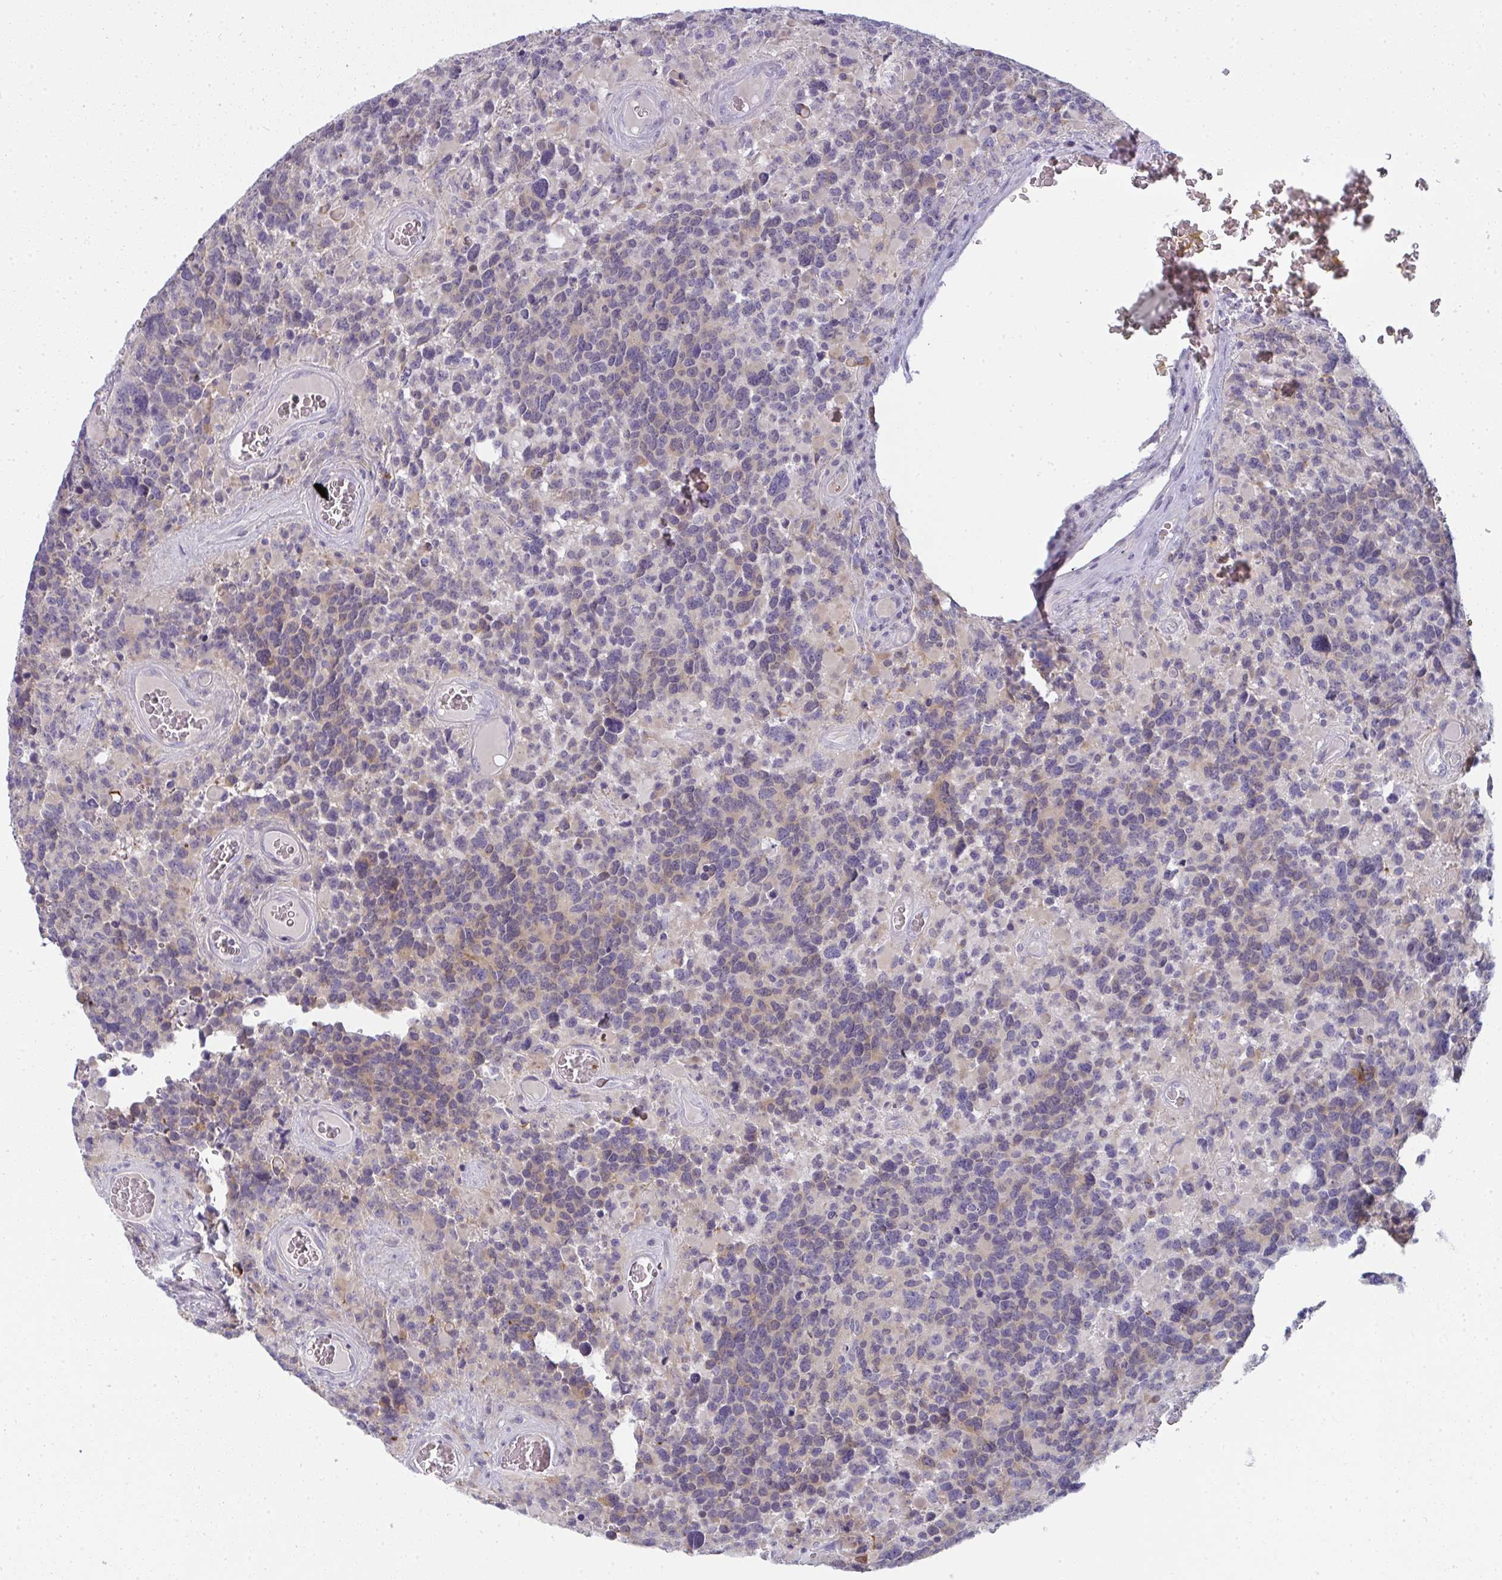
{"staining": {"intensity": "weak", "quantity": "<25%", "location": "cytoplasmic/membranous"}, "tissue": "glioma", "cell_type": "Tumor cells", "image_type": "cancer", "snomed": [{"axis": "morphology", "description": "Glioma, malignant, High grade"}, {"axis": "topography", "description": "Brain"}], "caption": "Tumor cells show no significant protein staining in malignant glioma (high-grade).", "gene": "SHB", "patient": {"sex": "female", "age": 40}}